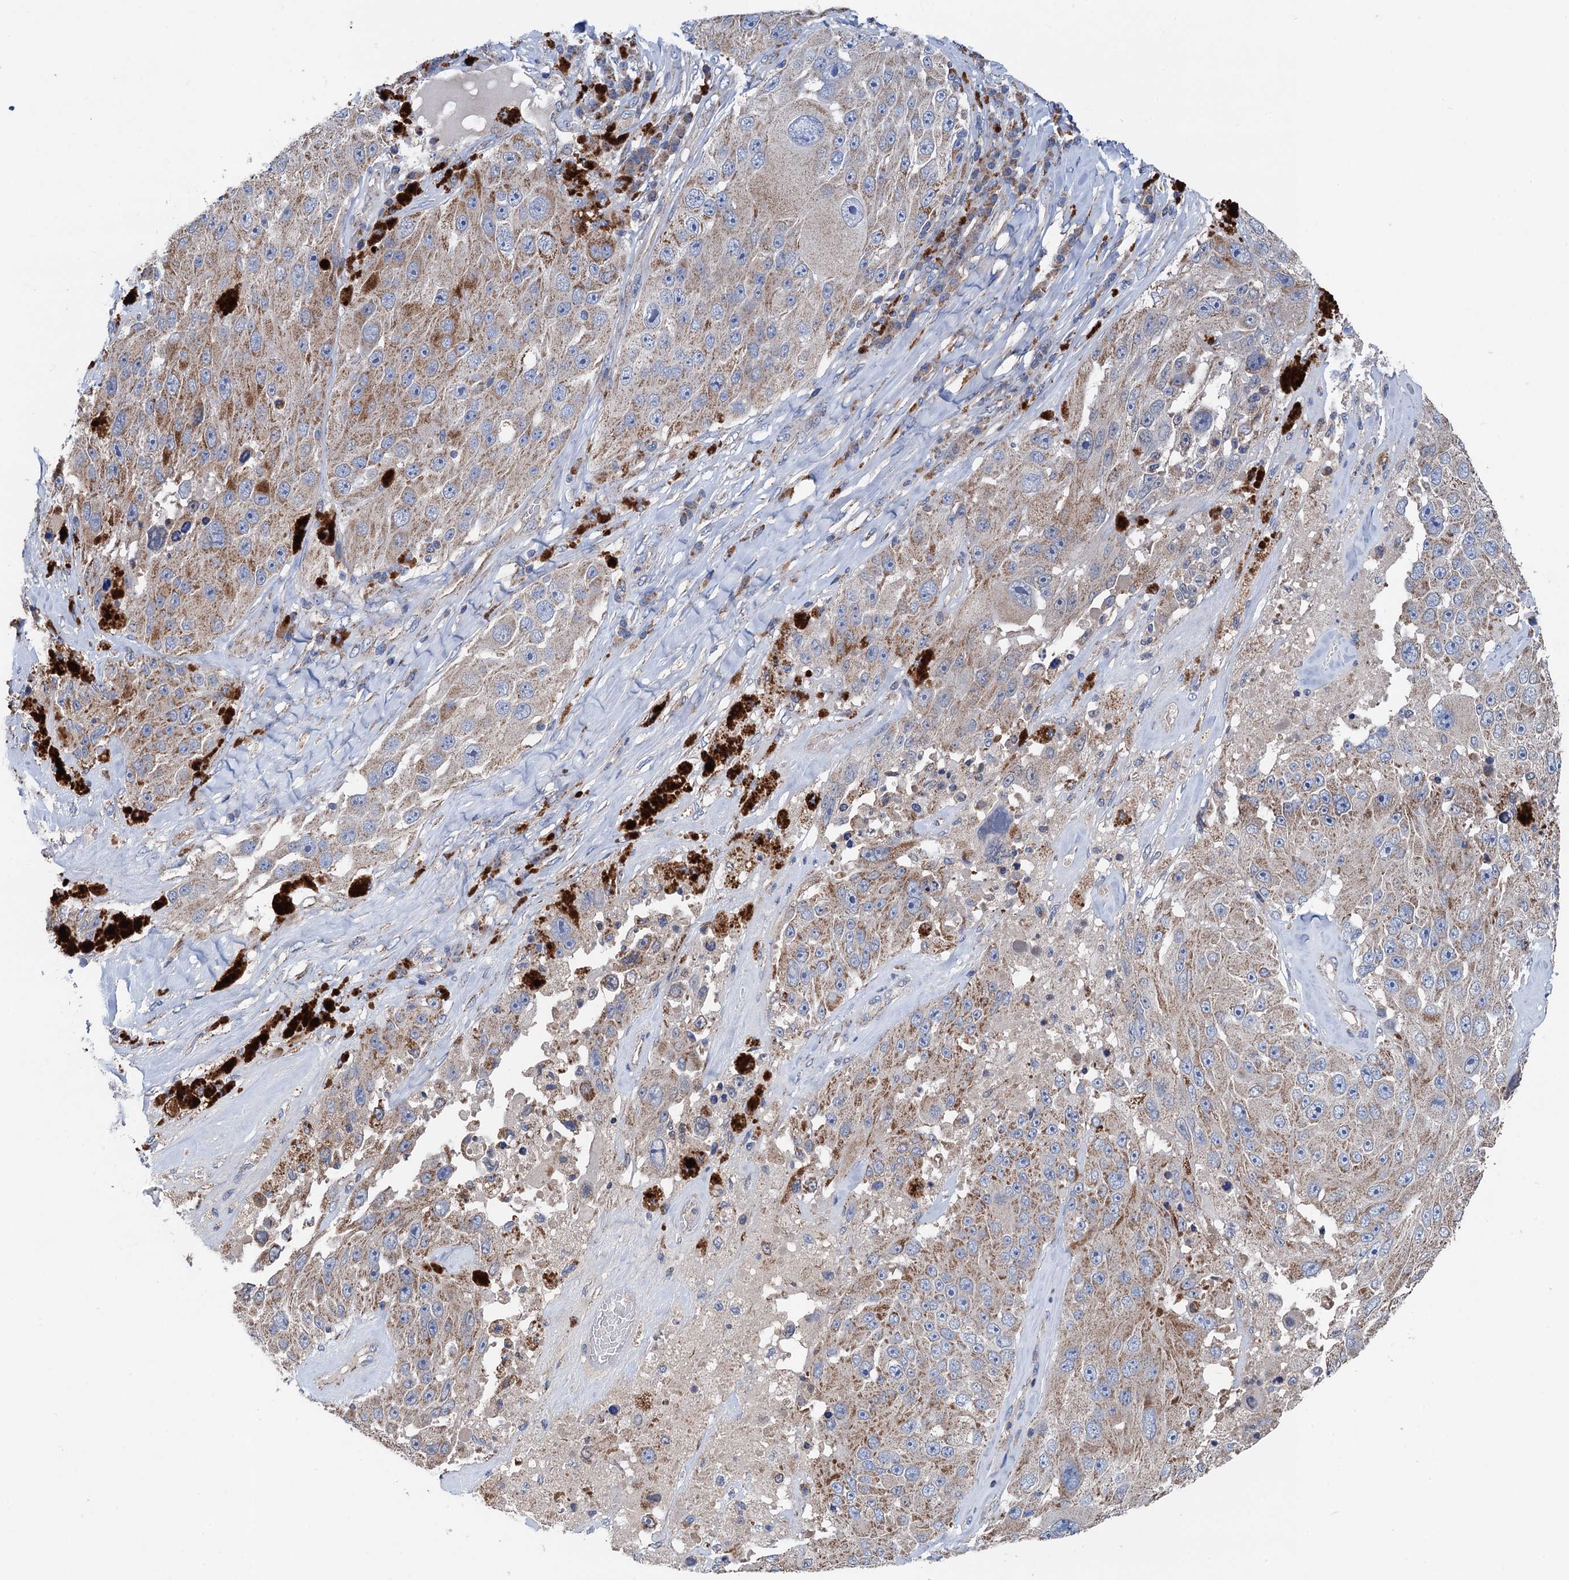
{"staining": {"intensity": "moderate", "quantity": "<25%", "location": "cytoplasmic/membranous"}, "tissue": "melanoma", "cell_type": "Tumor cells", "image_type": "cancer", "snomed": [{"axis": "morphology", "description": "Malignant melanoma, Metastatic site"}, {"axis": "topography", "description": "Lymph node"}], "caption": "A histopathology image of melanoma stained for a protein reveals moderate cytoplasmic/membranous brown staining in tumor cells.", "gene": "DGLUCY", "patient": {"sex": "male", "age": 62}}